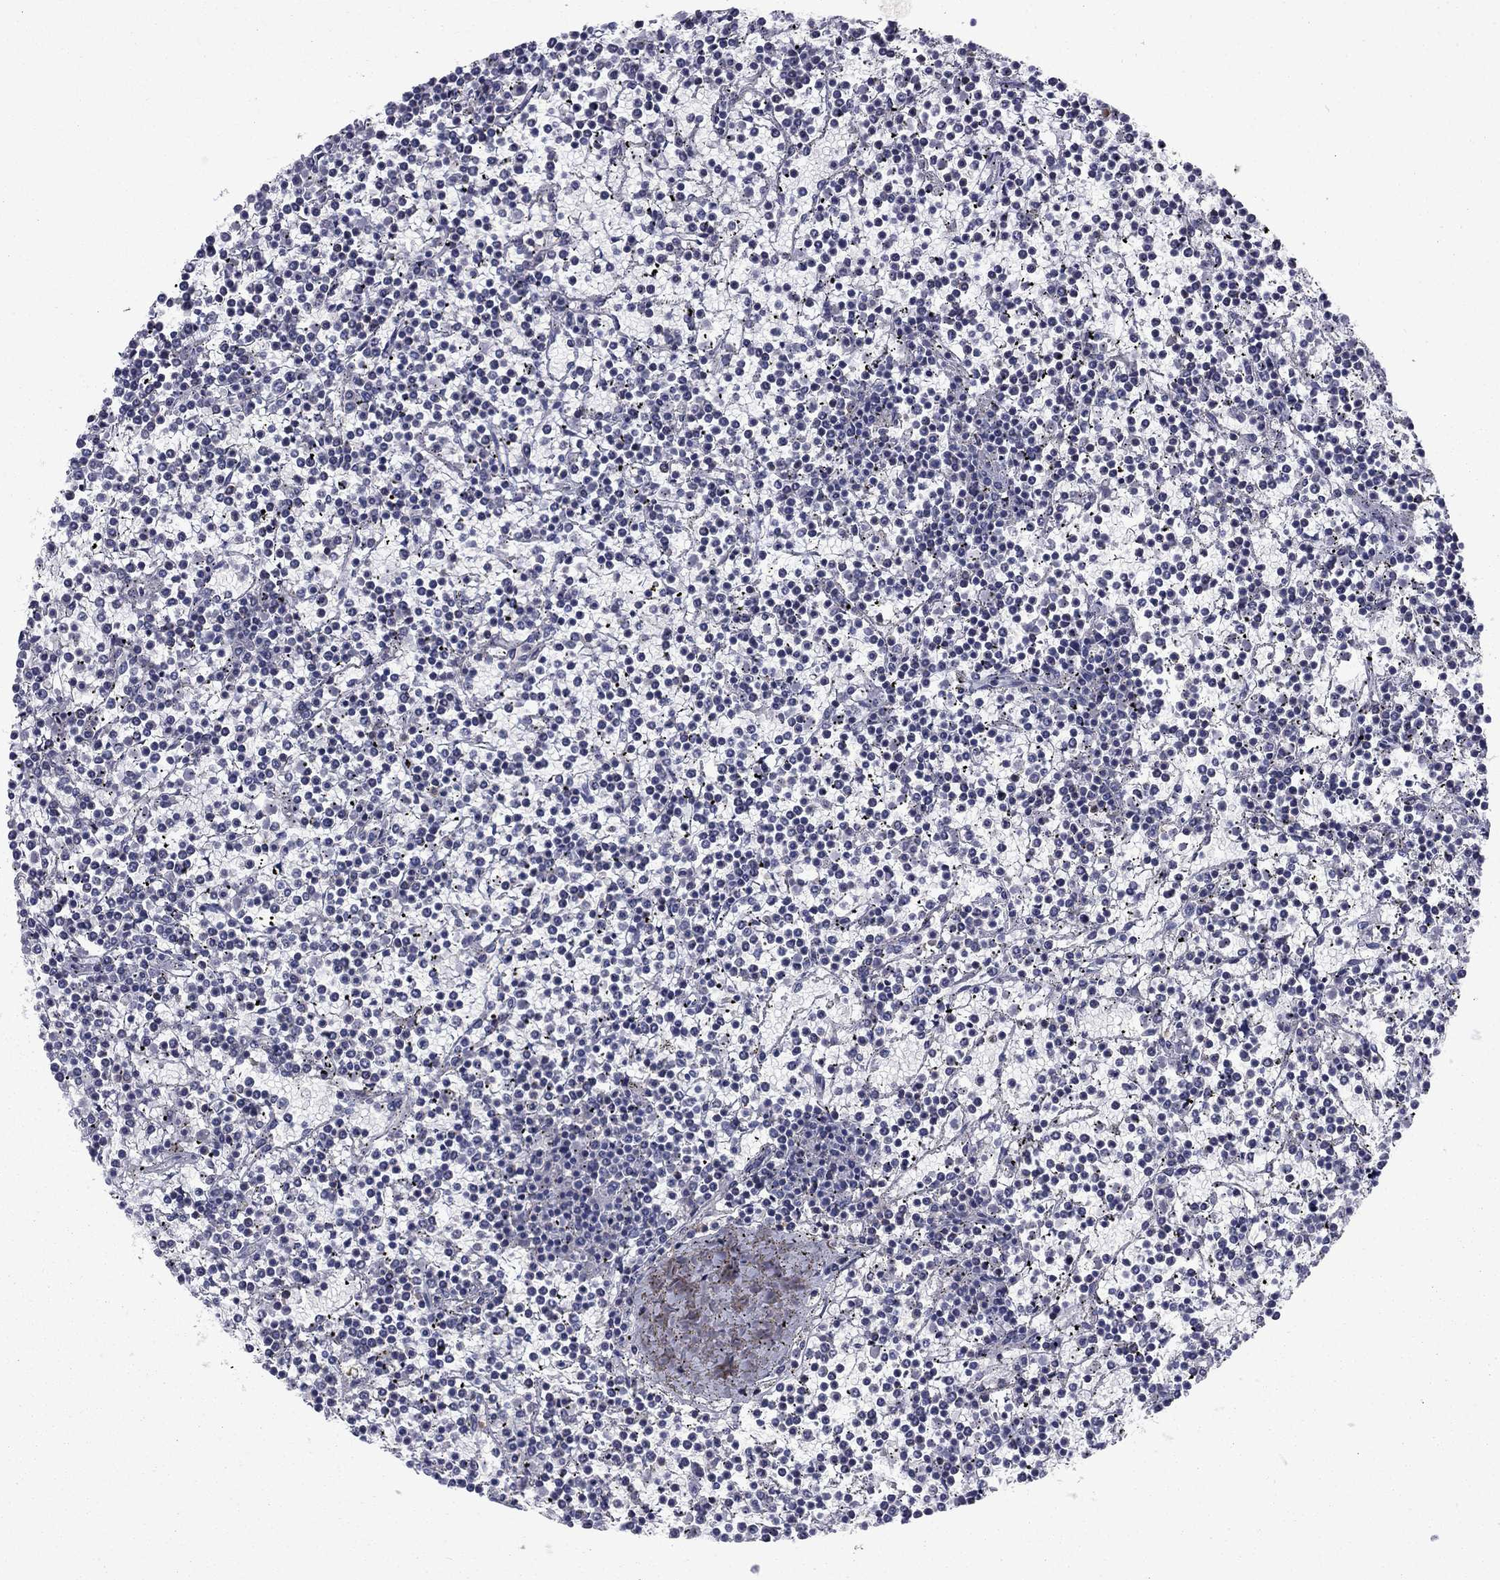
{"staining": {"intensity": "negative", "quantity": "none", "location": "none"}, "tissue": "lymphoma", "cell_type": "Tumor cells", "image_type": "cancer", "snomed": [{"axis": "morphology", "description": "Malignant lymphoma, non-Hodgkin's type, Low grade"}, {"axis": "topography", "description": "Spleen"}], "caption": "Lymphoma stained for a protein using immunohistochemistry demonstrates no expression tumor cells.", "gene": "GRHPR", "patient": {"sex": "female", "age": 19}}